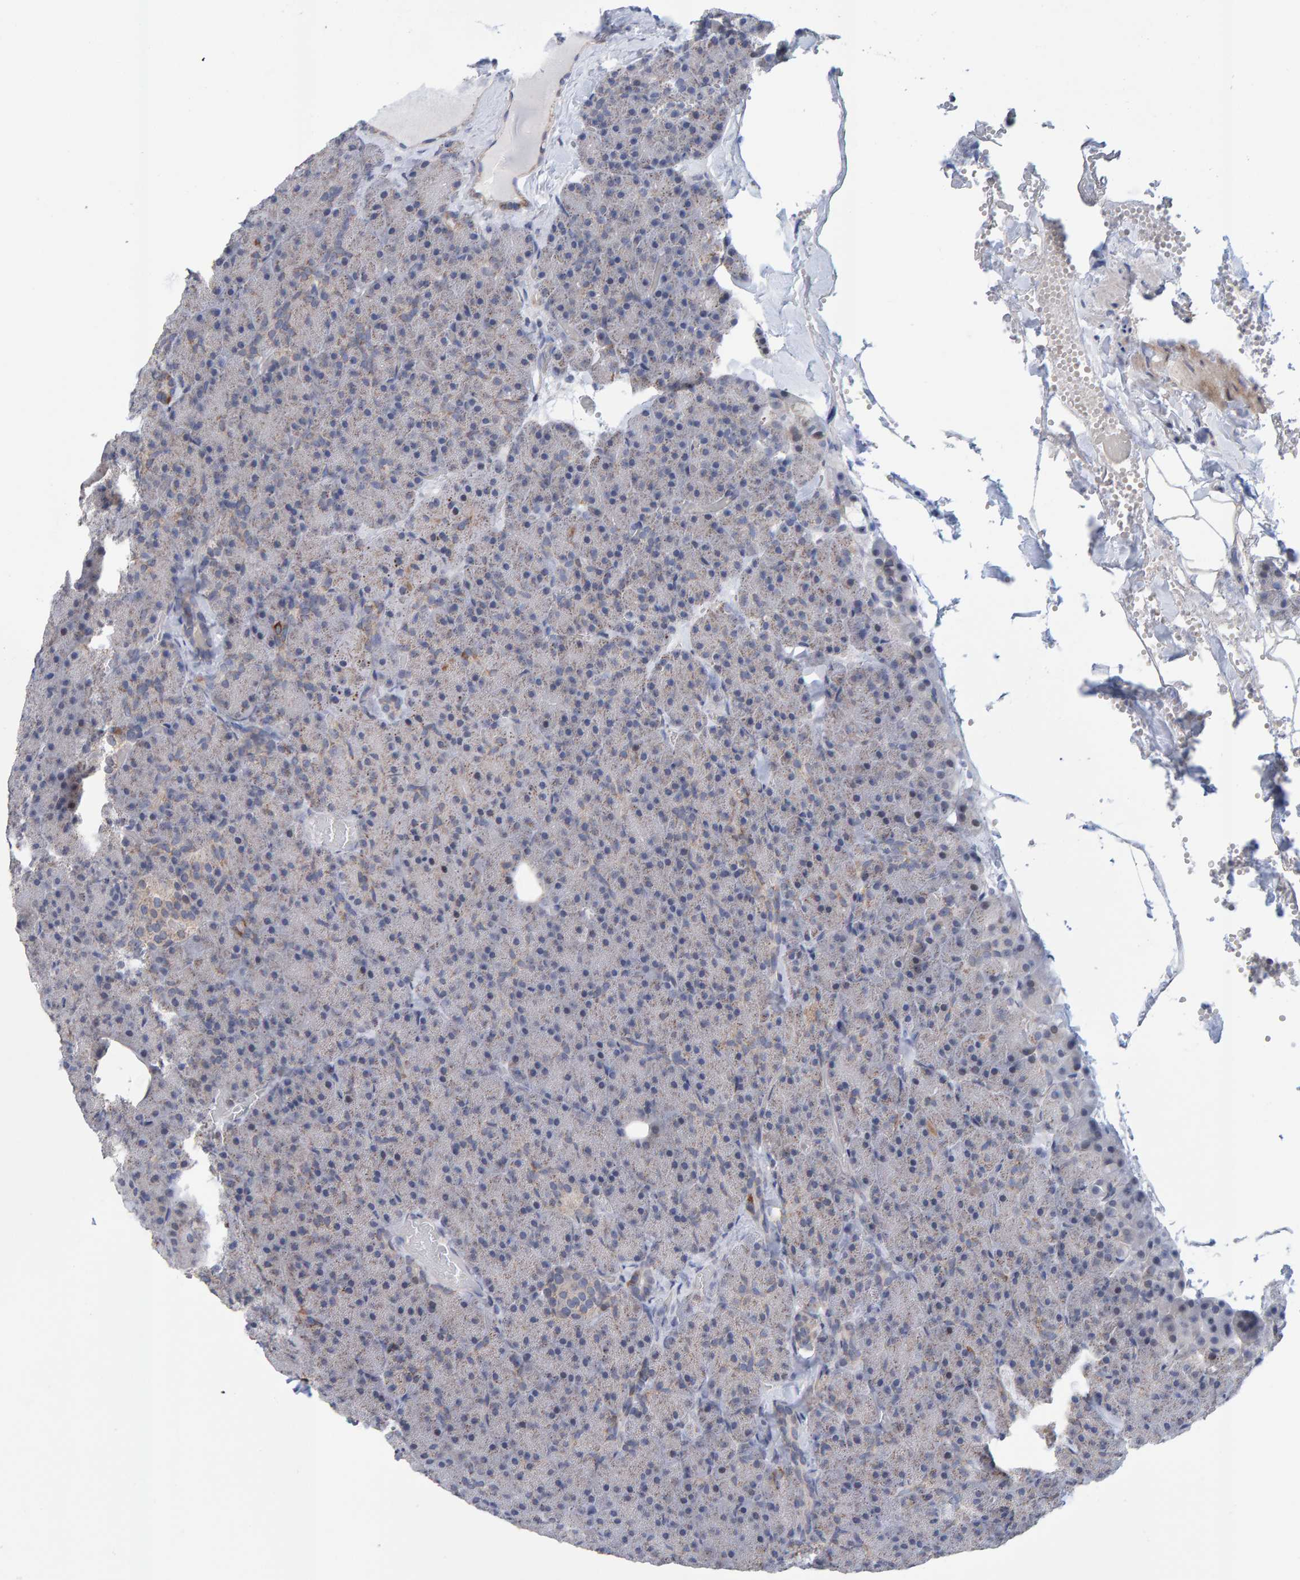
{"staining": {"intensity": "weak", "quantity": "25%-75%", "location": "cytoplasmic/membranous"}, "tissue": "pancreas", "cell_type": "Exocrine glandular cells", "image_type": "normal", "snomed": [{"axis": "morphology", "description": "Normal tissue, NOS"}, {"axis": "morphology", "description": "Carcinoid, malignant, NOS"}, {"axis": "topography", "description": "Pancreas"}], "caption": "Pancreas stained with IHC reveals weak cytoplasmic/membranous expression in about 25%-75% of exocrine glandular cells. (brown staining indicates protein expression, while blue staining denotes nuclei).", "gene": "USP43", "patient": {"sex": "female", "age": 35}}